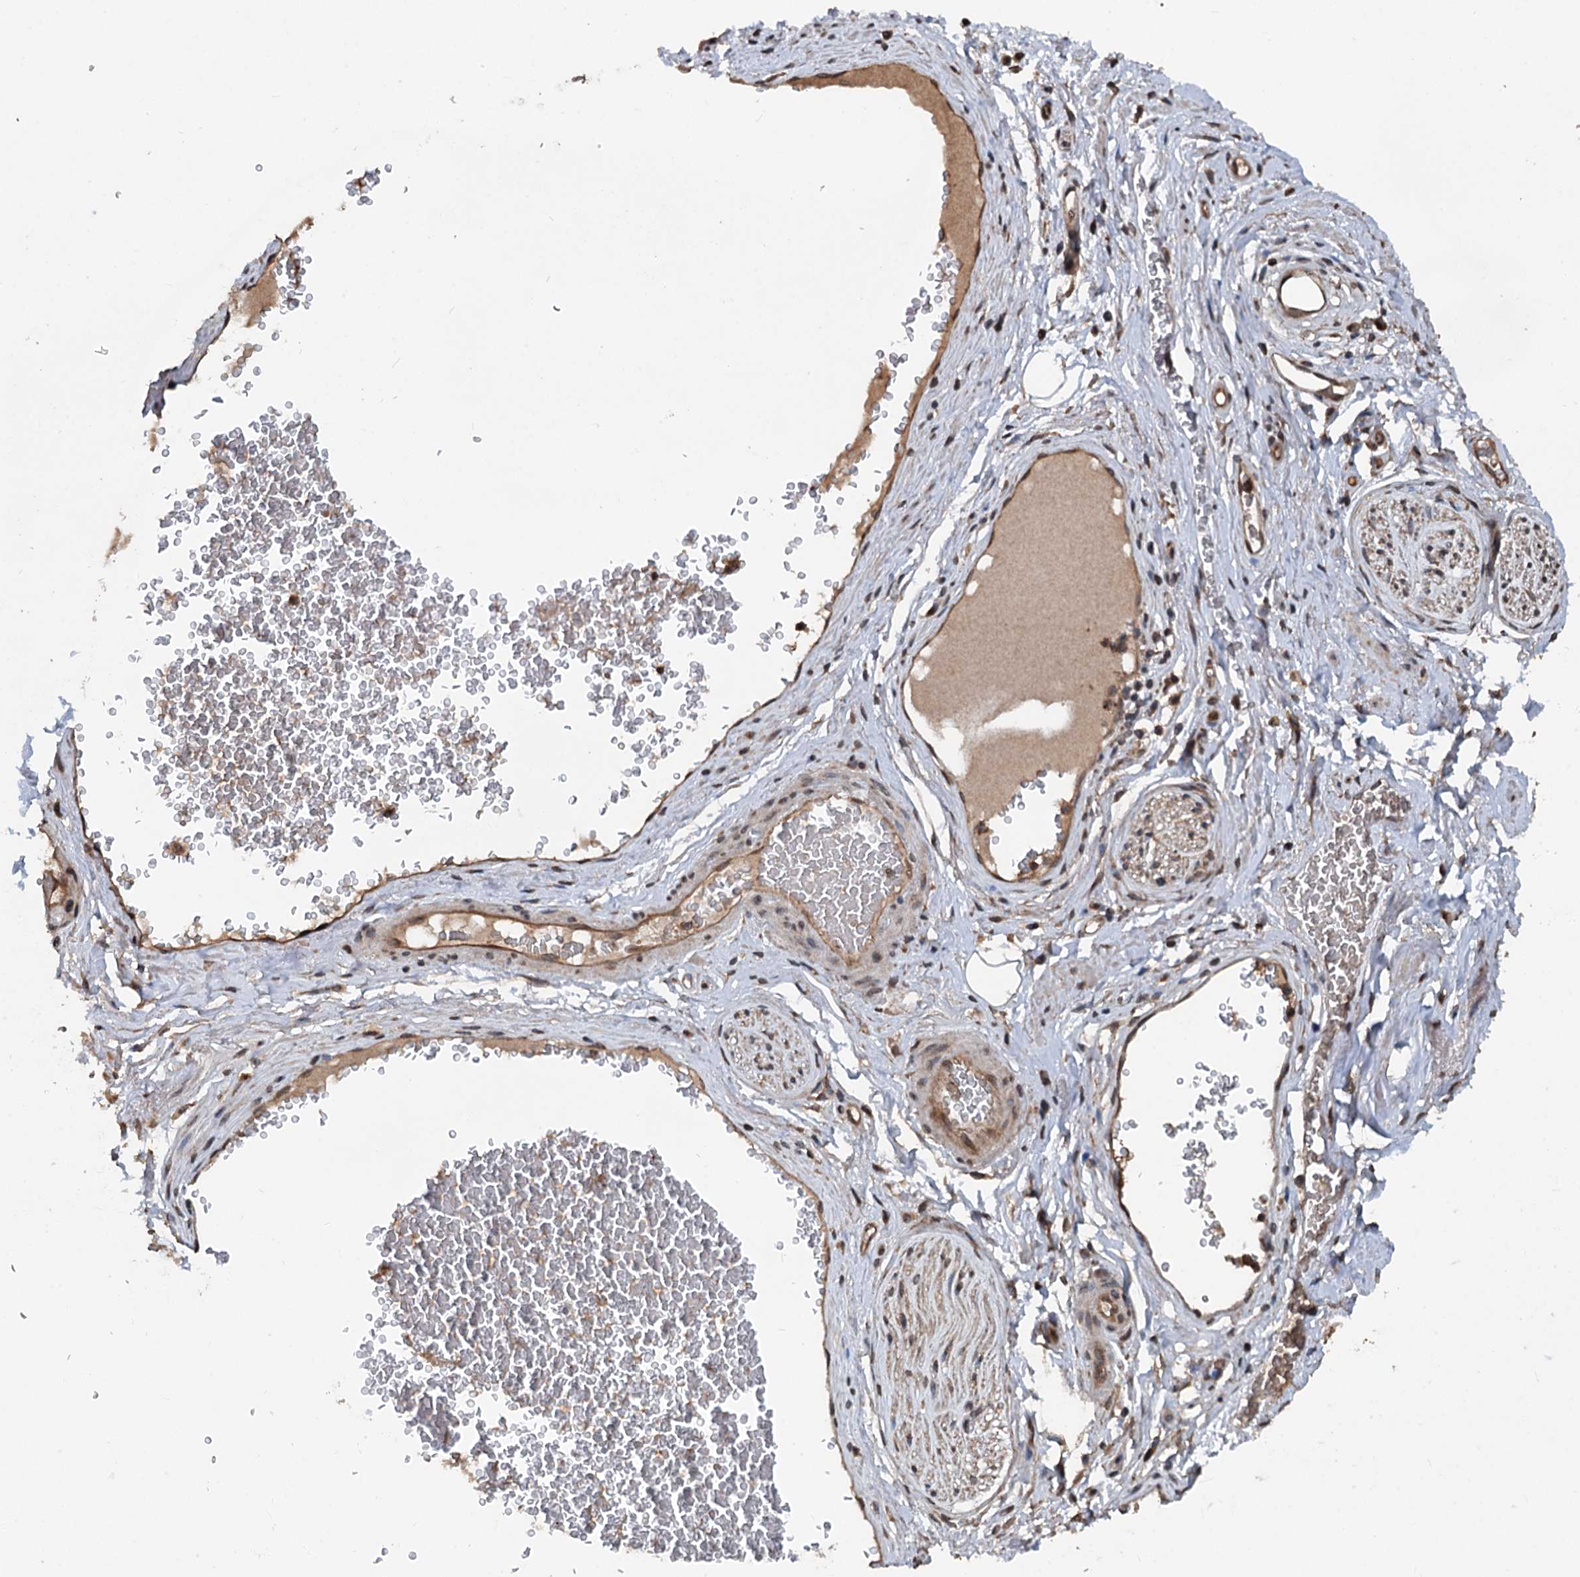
{"staining": {"intensity": "weak", "quantity": "25%-75%", "location": "cytoplasmic/membranous"}, "tissue": "adipose tissue", "cell_type": "Adipocytes", "image_type": "normal", "snomed": [{"axis": "morphology", "description": "Normal tissue, NOS"}, {"axis": "morphology", "description": "Adenocarcinoma, NOS"}, {"axis": "topography", "description": "Rectum"}, {"axis": "topography", "description": "Vagina"}, {"axis": "topography", "description": "Peripheral nerve tissue"}], "caption": "Human adipose tissue stained with a protein marker shows weak staining in adipocytes.", "gene": "N4BP2L2", "patient": {"sex": "female", "age": 71}}